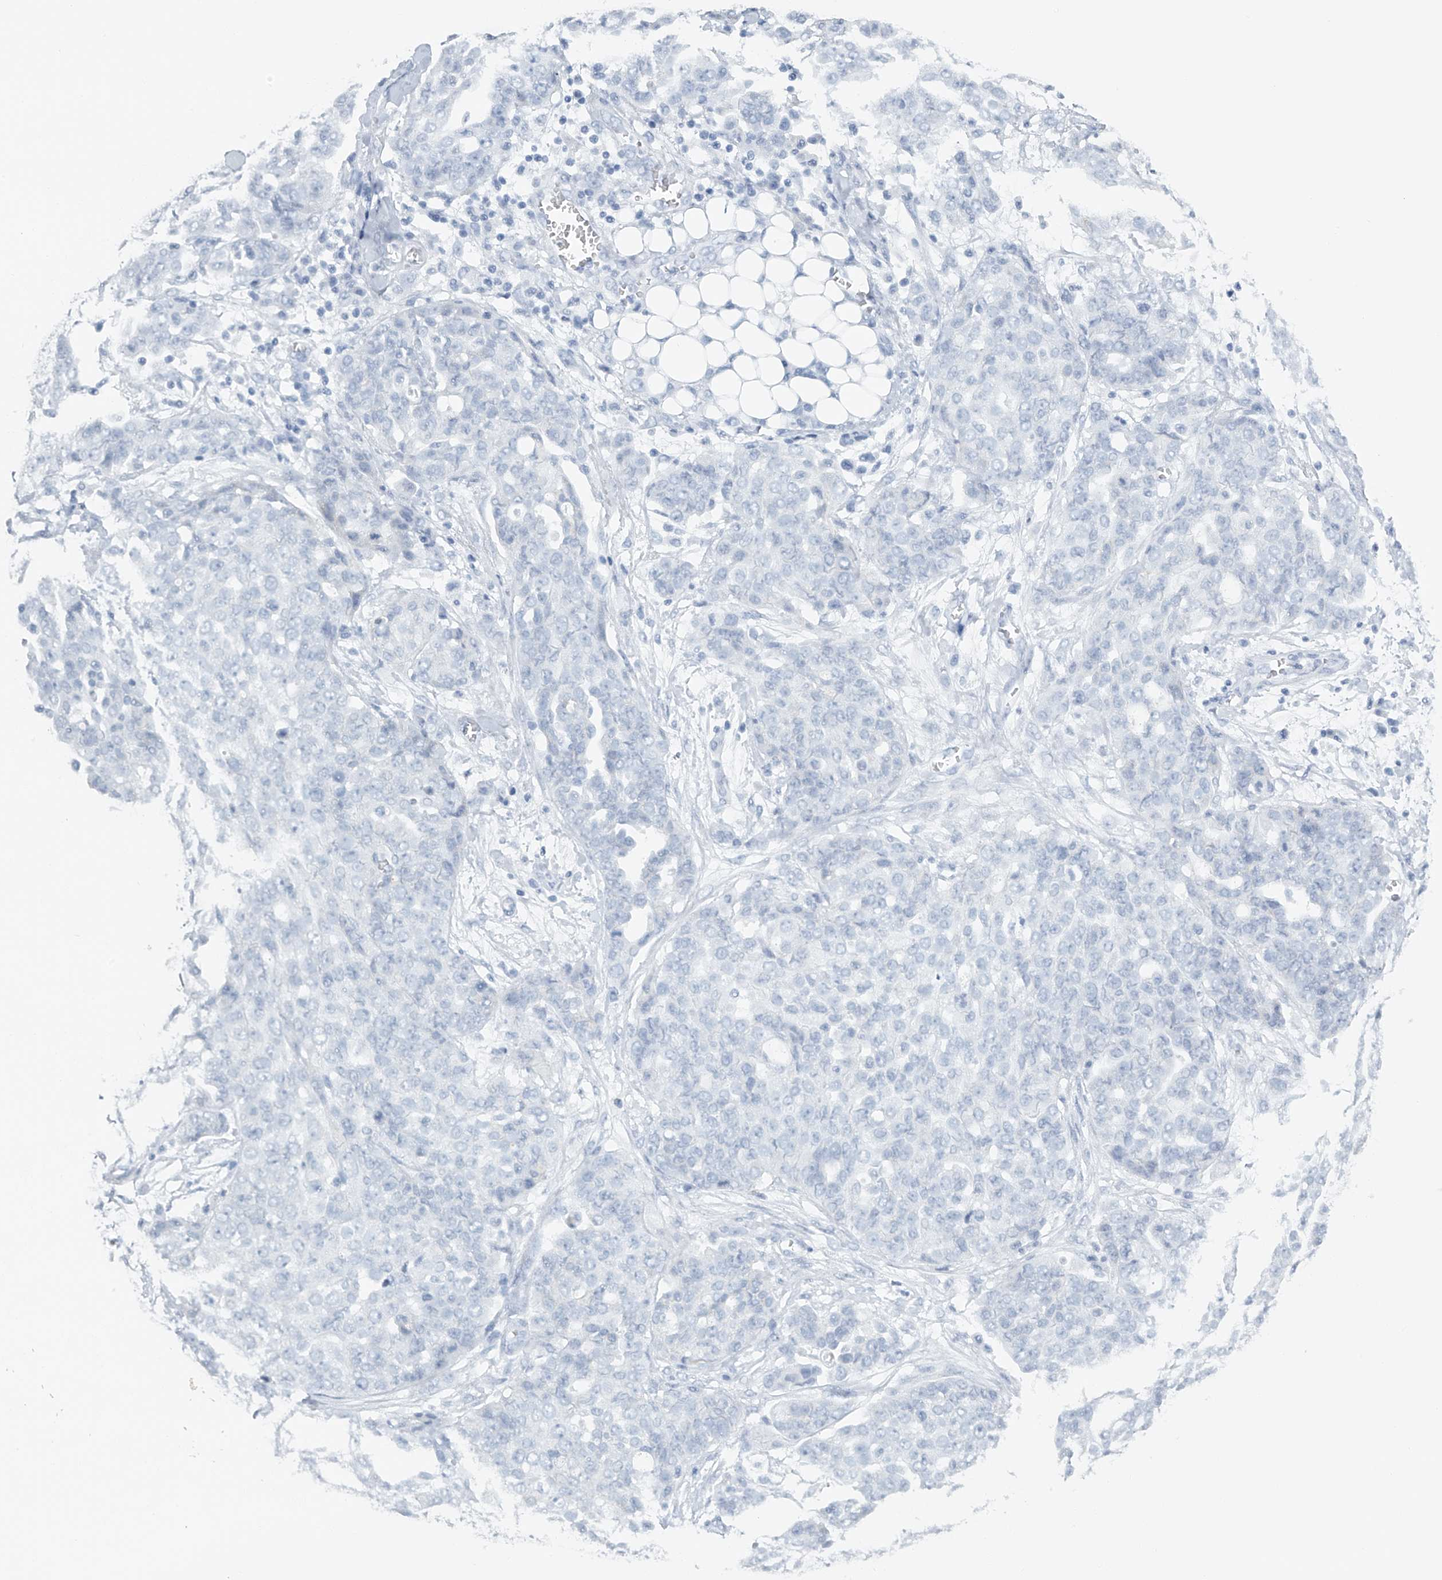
{"staining": {"intensity": "negative", "quantity": "none", "location": "none"}, "tissue": "ovarian cancer", "cell_type": "Tumor cells", "image_type": "cancer", "snomed": [{"axis": "morphology", "description": "Cystadenocarcinoma, serous, NOS"}, {"axis": "topography", "description": "Soft tissue"}, {"axis": "topography", "description": "Ovary"}], "caption": "High power microscopy histopathology image of an immunohistochemistry (IHC) histopathology image of ovarian serous cystadenocarcinoma, revealing no significant staining in tumor cells.", "gene": "FAT2", "patient": {"sex": "female", "age": 57}}